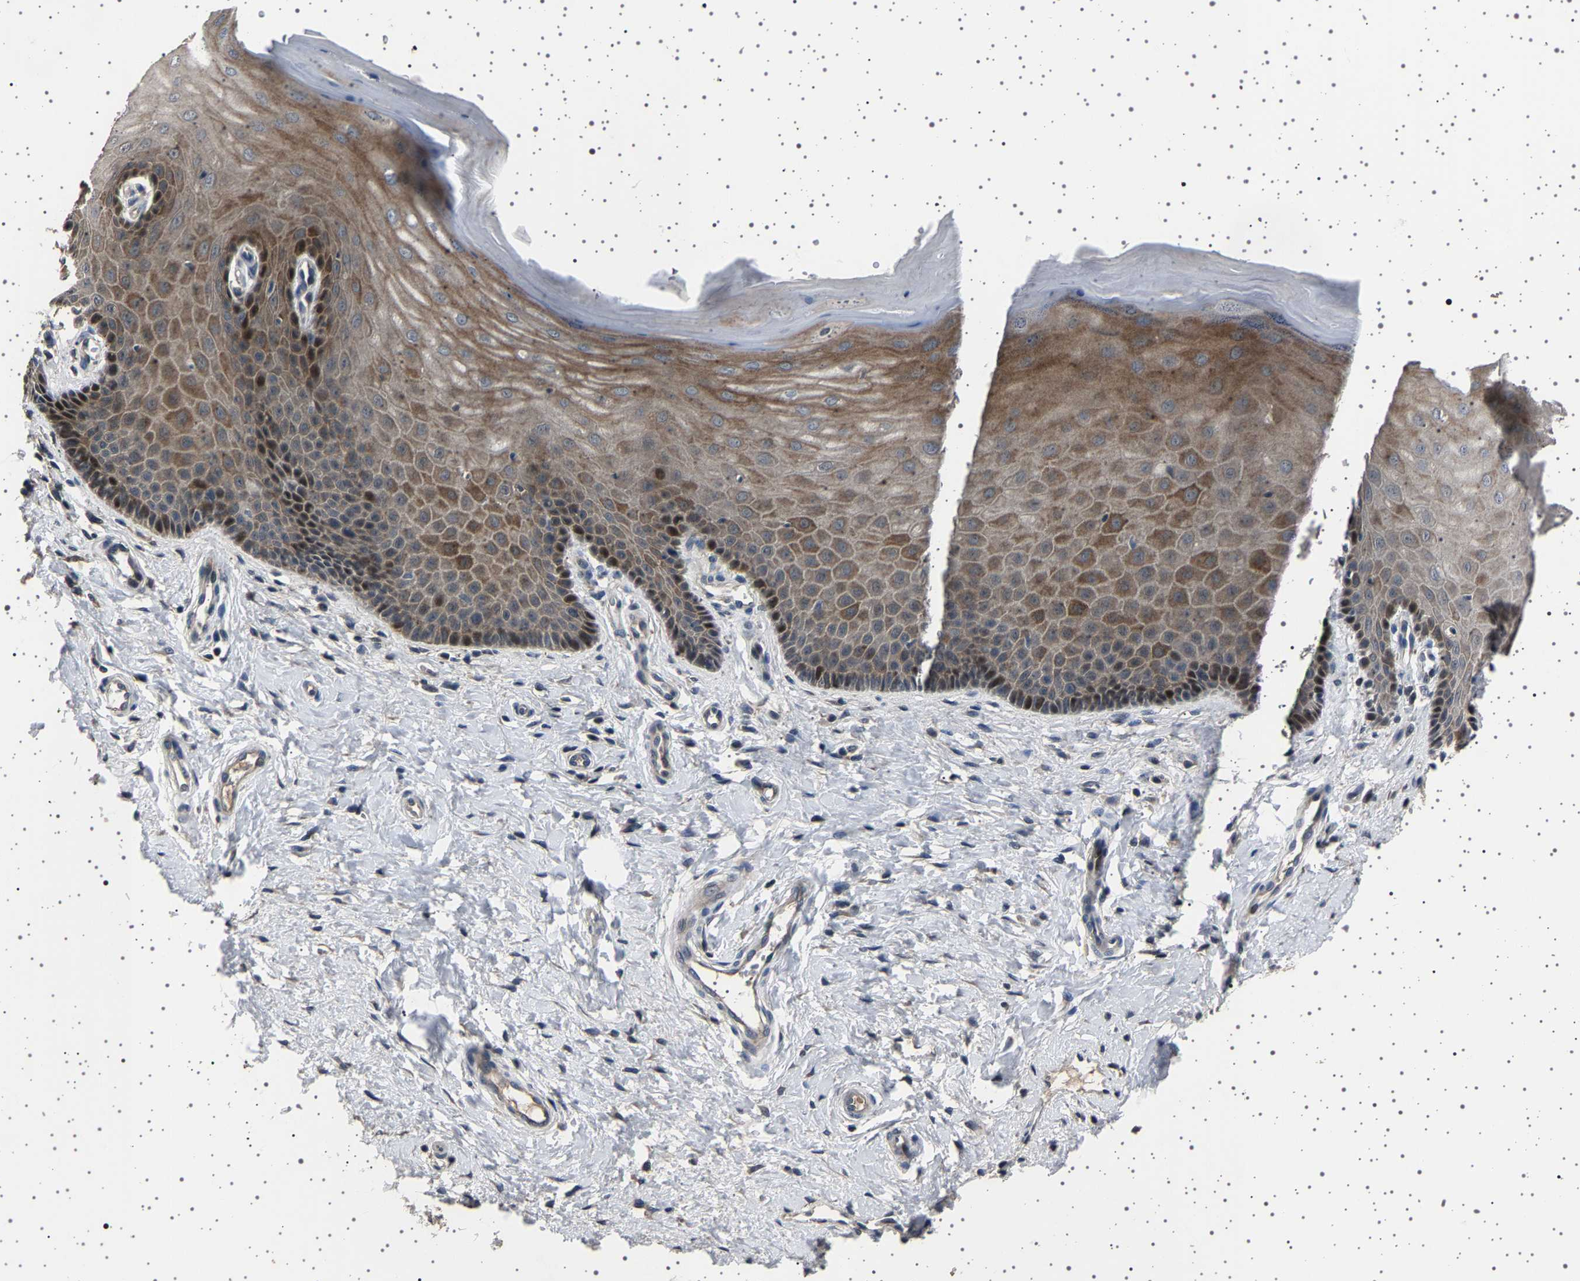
{"staining": {"intensity": "moderate", "quantity": "<25%", "location": "cytoplasmic/membranous"}, "tissue": "cervix", "cell_type": "Glandular cells", "image_type": "normal", "snomed": [{"axis": "morphology", "description": "Normal tissue, NOS"}, {"axis": "topography", "description": "Cervix"}], "caption": "Protein expression analysis of benign cervix displays moderate cytoplasmic/membranous positivity in approximately <25% of glandular cells.", "gene": "NCKAP1", "patient": {"sex": "female", "age": 55}}